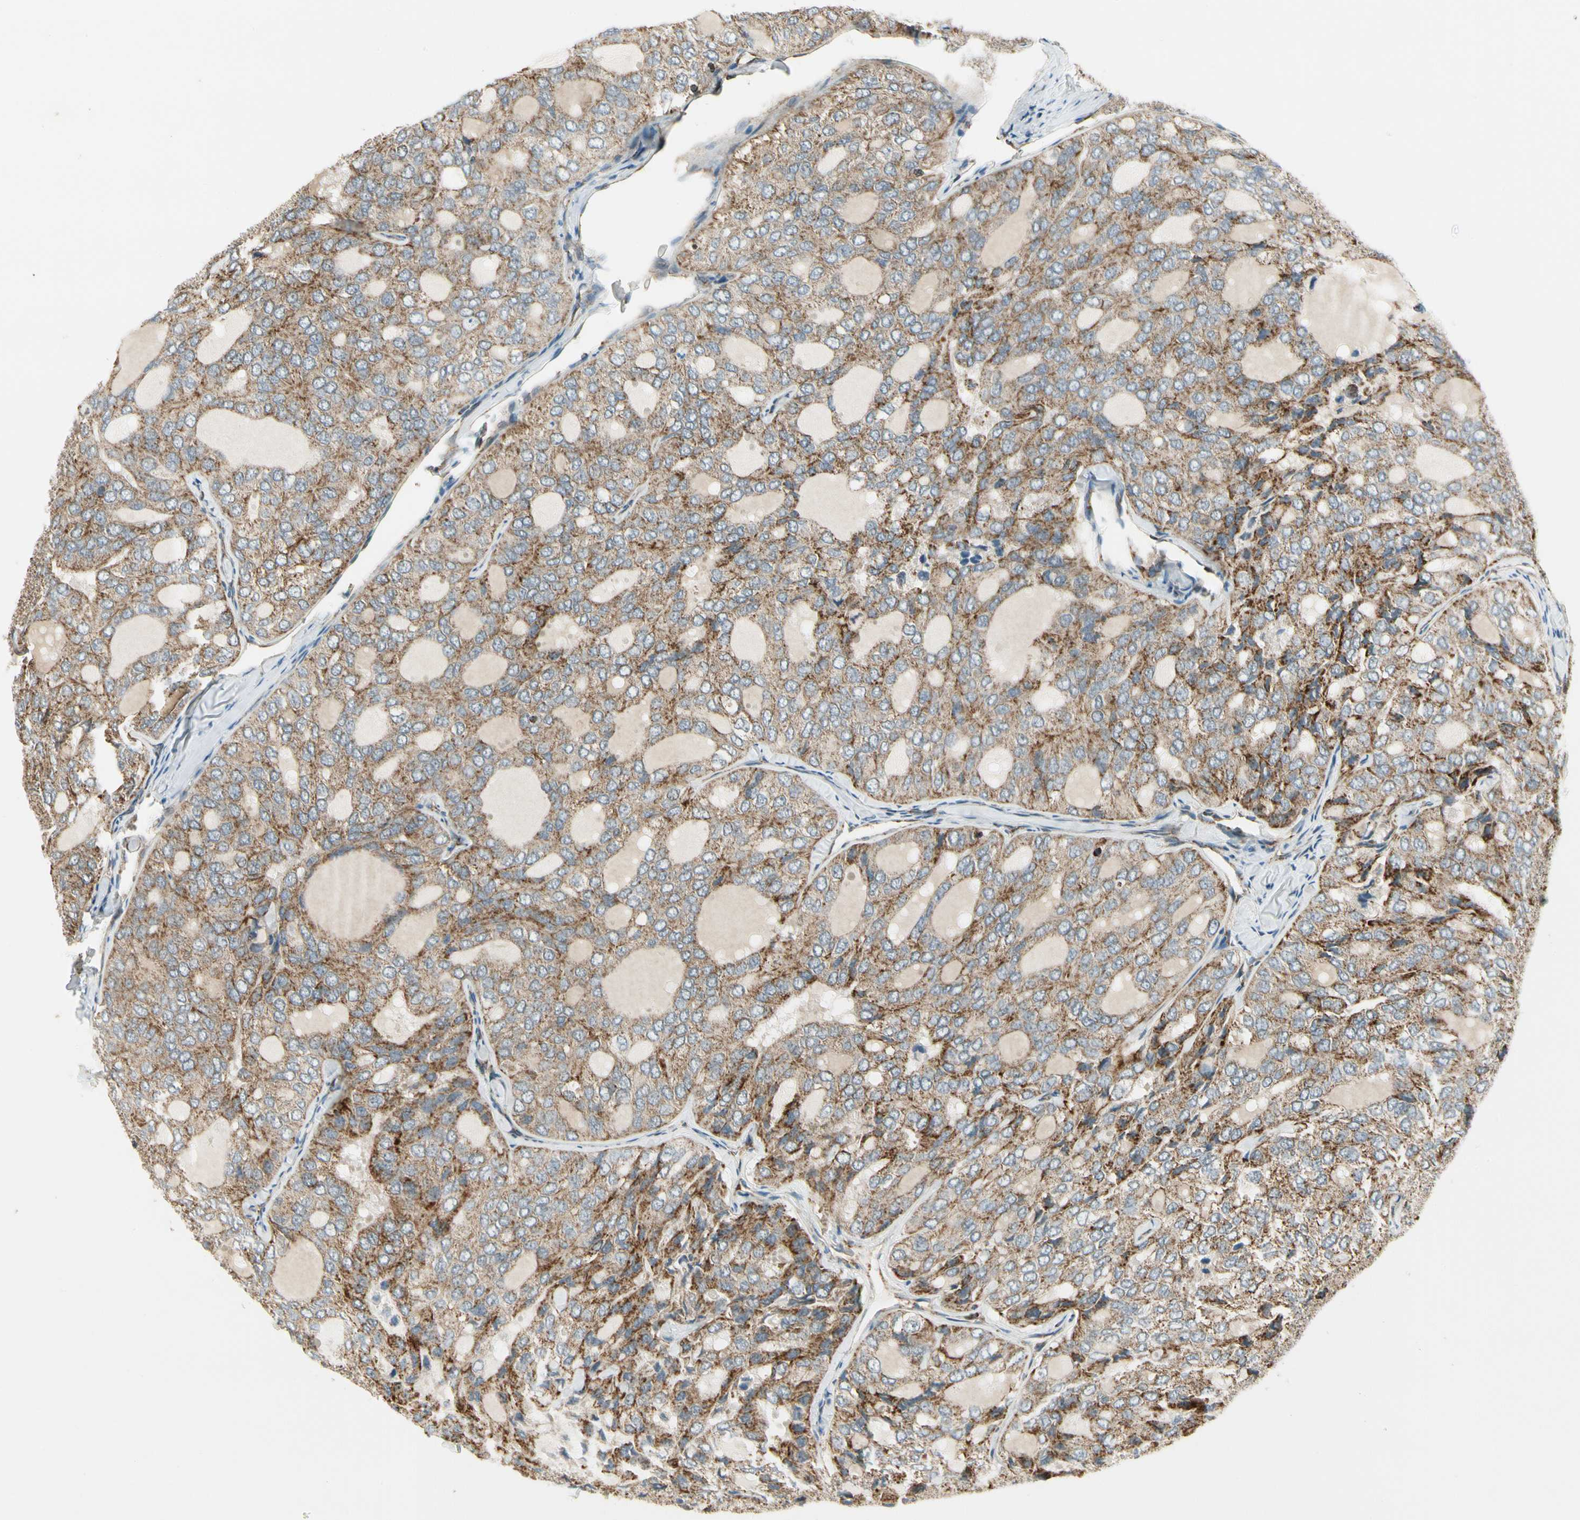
{"staining": {"intensity": "moderate", "quantity": ">75%", "location": "cytoplasmic/membranous"}, "tissue": "thyroid cancer", "cell_type": "Tumor cells", "image_type": "cancer", "snomed": [{"axis": "morphology", "description": "Follicular adenoma carcinoma, NOS"}, {"axis": "topography", "description": "Thyroid gland"}], "caption": "A micrograph showing moderate cytoplasmic/membranous positivity in about >75% of tumor cells in follicular adenoma carcinoma (thyroid), as visualized by brown immunohistochemical staining.", "gene": "EPHB3", "patient": {"sex": "male", "age": 75}}